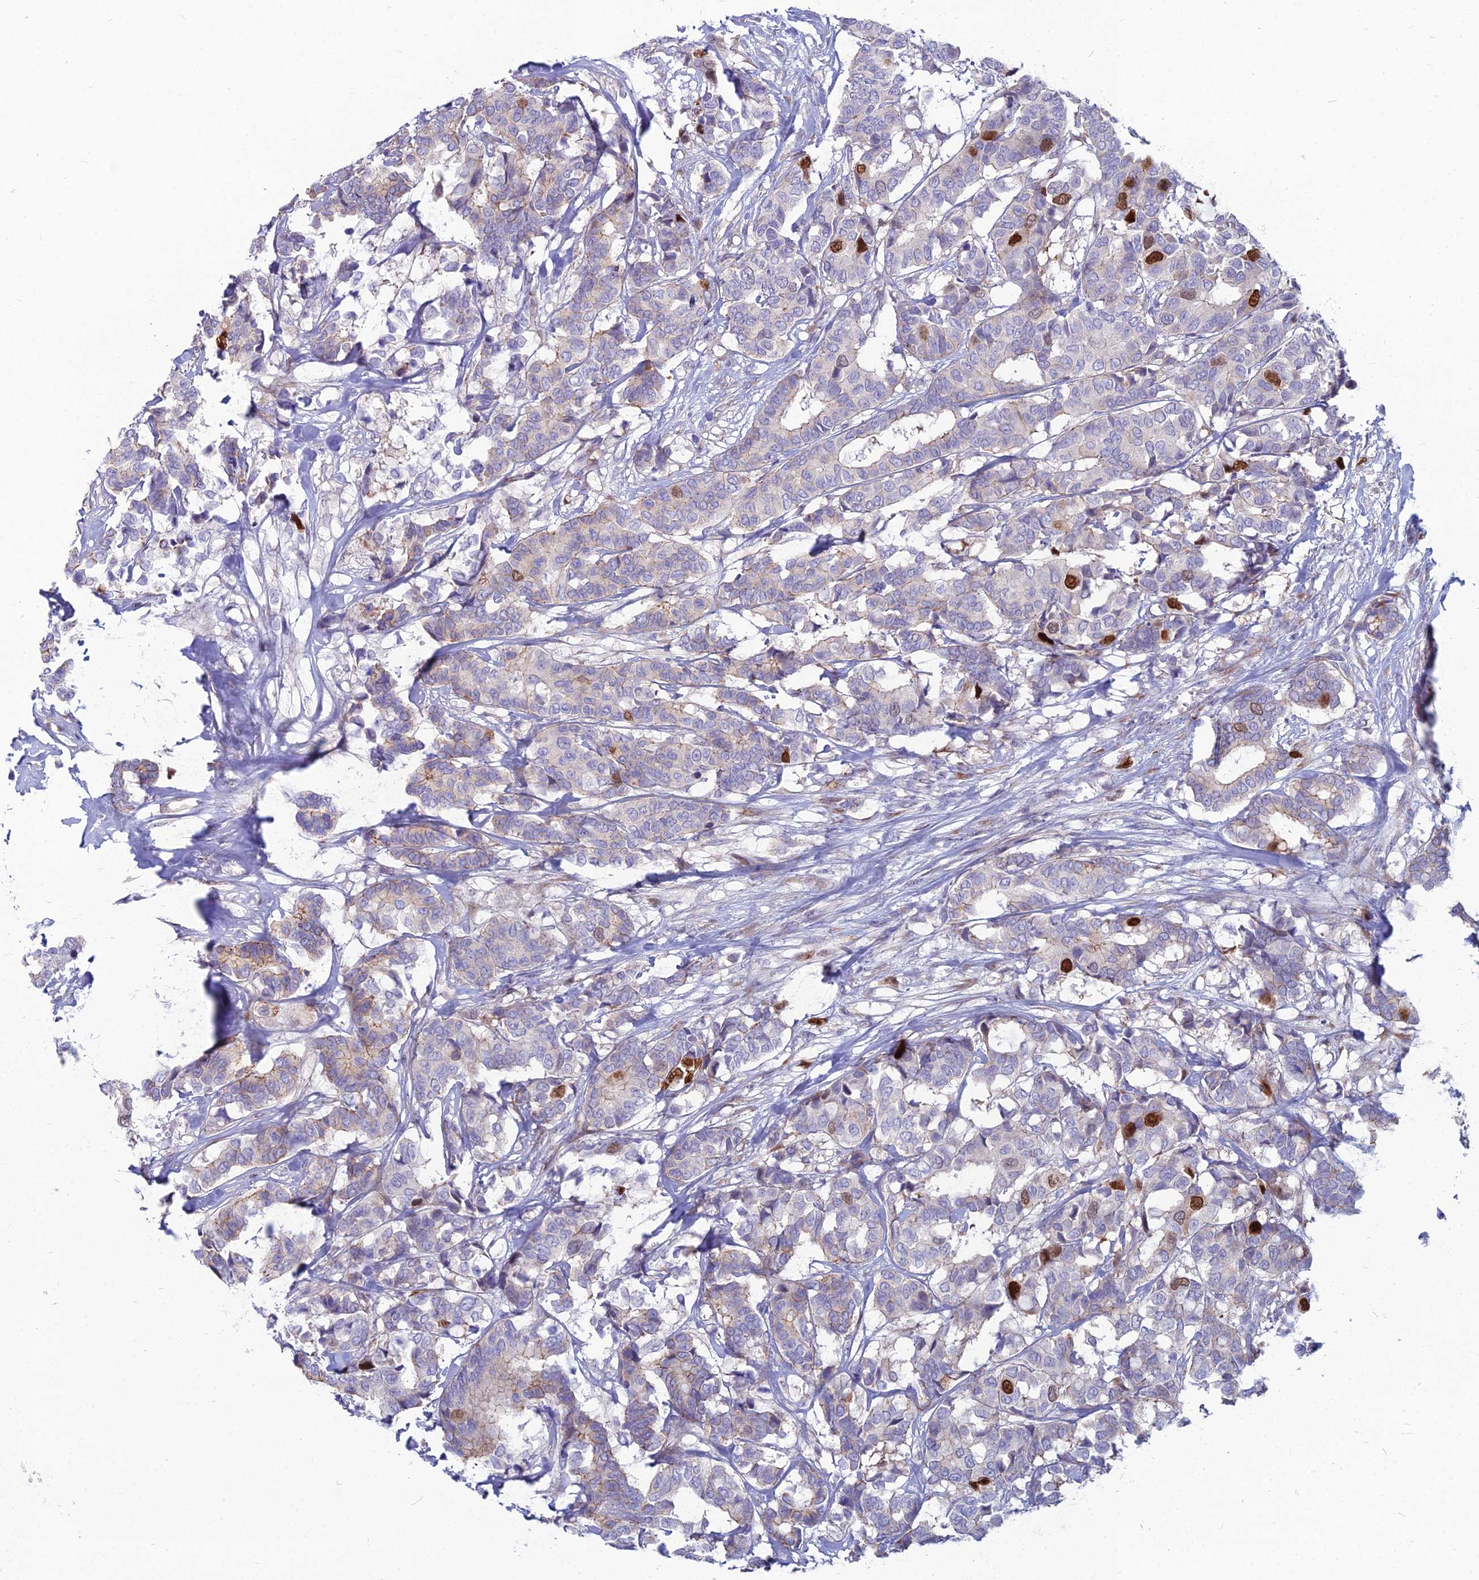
{"staining": {"intensity": "strong", "quantity": "<25%", "location": "nuclear"}, "tissue": "breast cancer", "cell_type": "Tumor cells", "image_type": "cancer", "snomed": [{"axis": "morphology", "description": "Normal tissue, NOS"}, {"axis": "morphology", "description": "Duct carcinoma"}, {"axis": "topography", "description": "Breast"}], "caption": "Immunohistochemistry (DAB (3,3'-diaminobenzidine)) staining of human breast cancer (invasive ductal carcinoma) displays strong nuclear protein staining in about <25% of tumor cells.", "gene": "NUSAP1", "patient": {"sex": "female", "age": 87}}